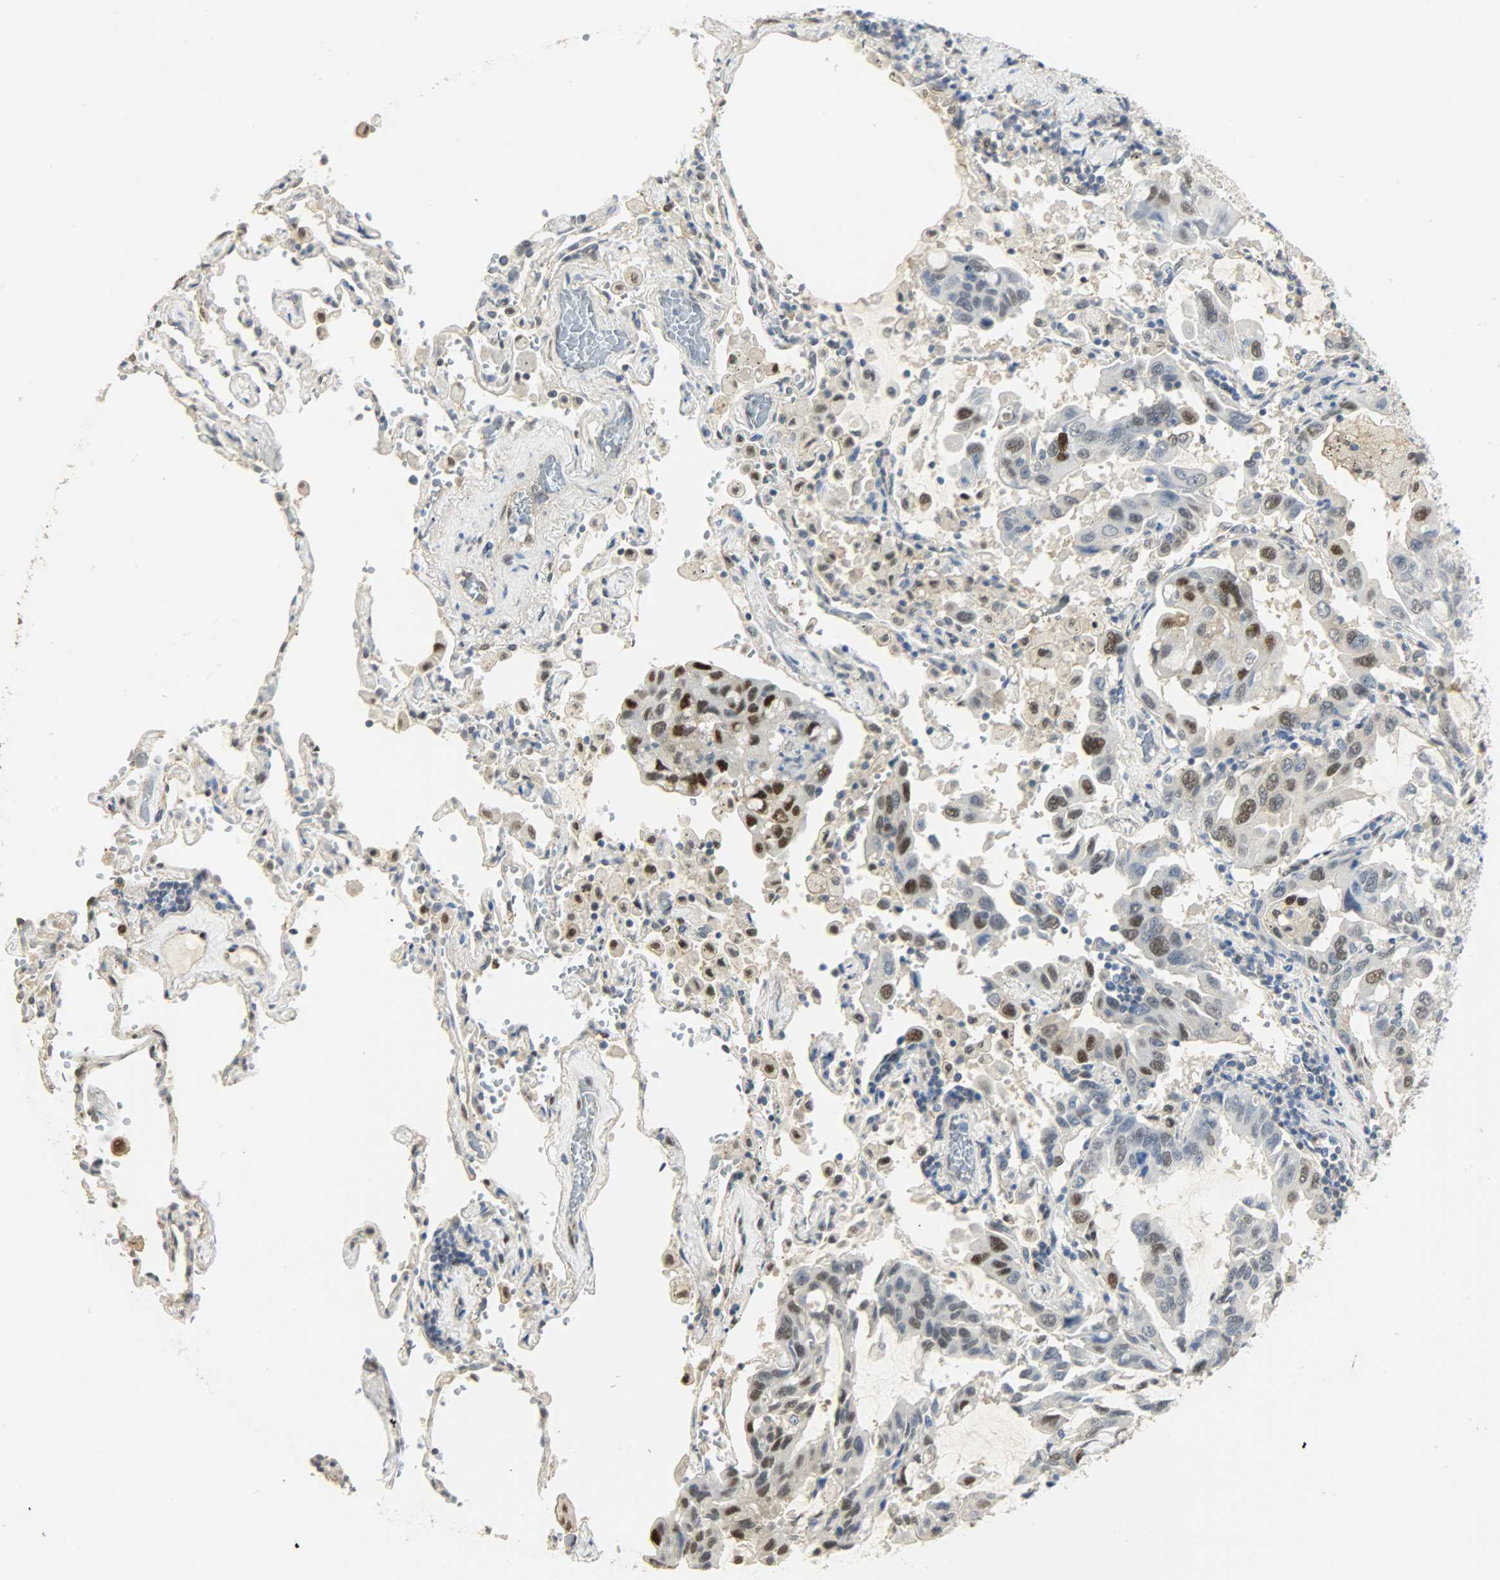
{"staining": {"intensity": "moderate", "quantity": "25%-75%", "location": "nuclear"}, "tissue": "lung cancer", "cell_type": "Tumor cells", "image_type": "cancer", "snomed": [{"axis": "morphology", "description": "Adenocarcinoma, NOS"}, {"axis": "topography", "description": "Lung"}], "caption": "Lung adenocarcinoma tissue exhibits moderate nuclear expression in about 25%-75% of tumor cells, visualized by immunohistochemistry.", "gene": "NPEPL1", "patient": {"sex": "male", "age": 64}}